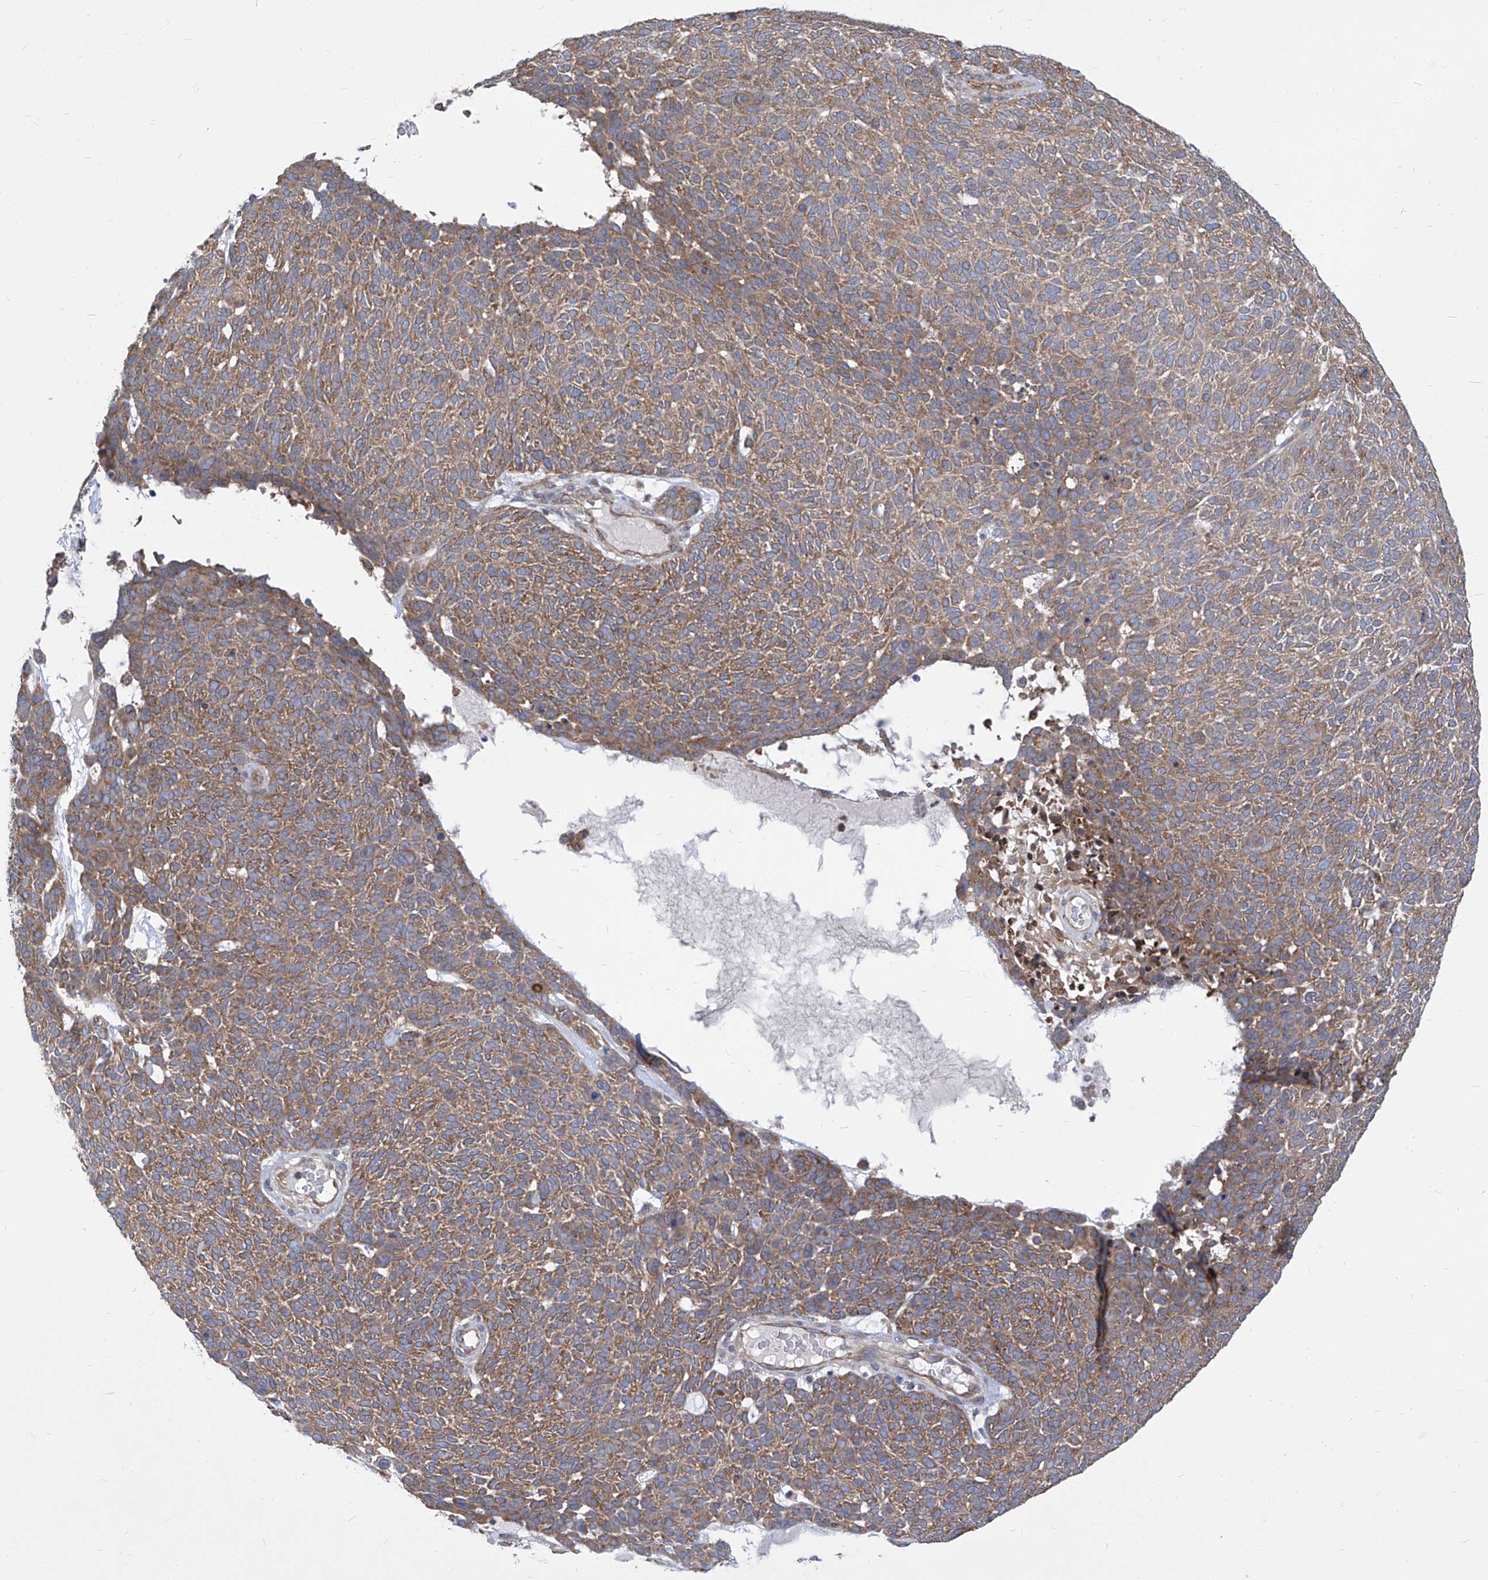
{"staining": {"intensity": "moderate", "quantity": ">75%", "location": "cytoplasmic/membranous"}, "tissue": "skin cancer", "cell_type": "Tumor cells", "image_type": "cancer", "snomed": [{"axis": "morphology", "description": "Squamous cell carcinoma, NOS"}, {"axis": "topography", "description": "Skin"}], "caption": "About >75% of tumor cells in human skin squamous cell carcinoma reveal moderate cytoplasmic/membranous protein staining as visualized by brown immunohistochemical staining.", "gene": "EIF3M", "patient": {"sex": "female", "age": 90}}